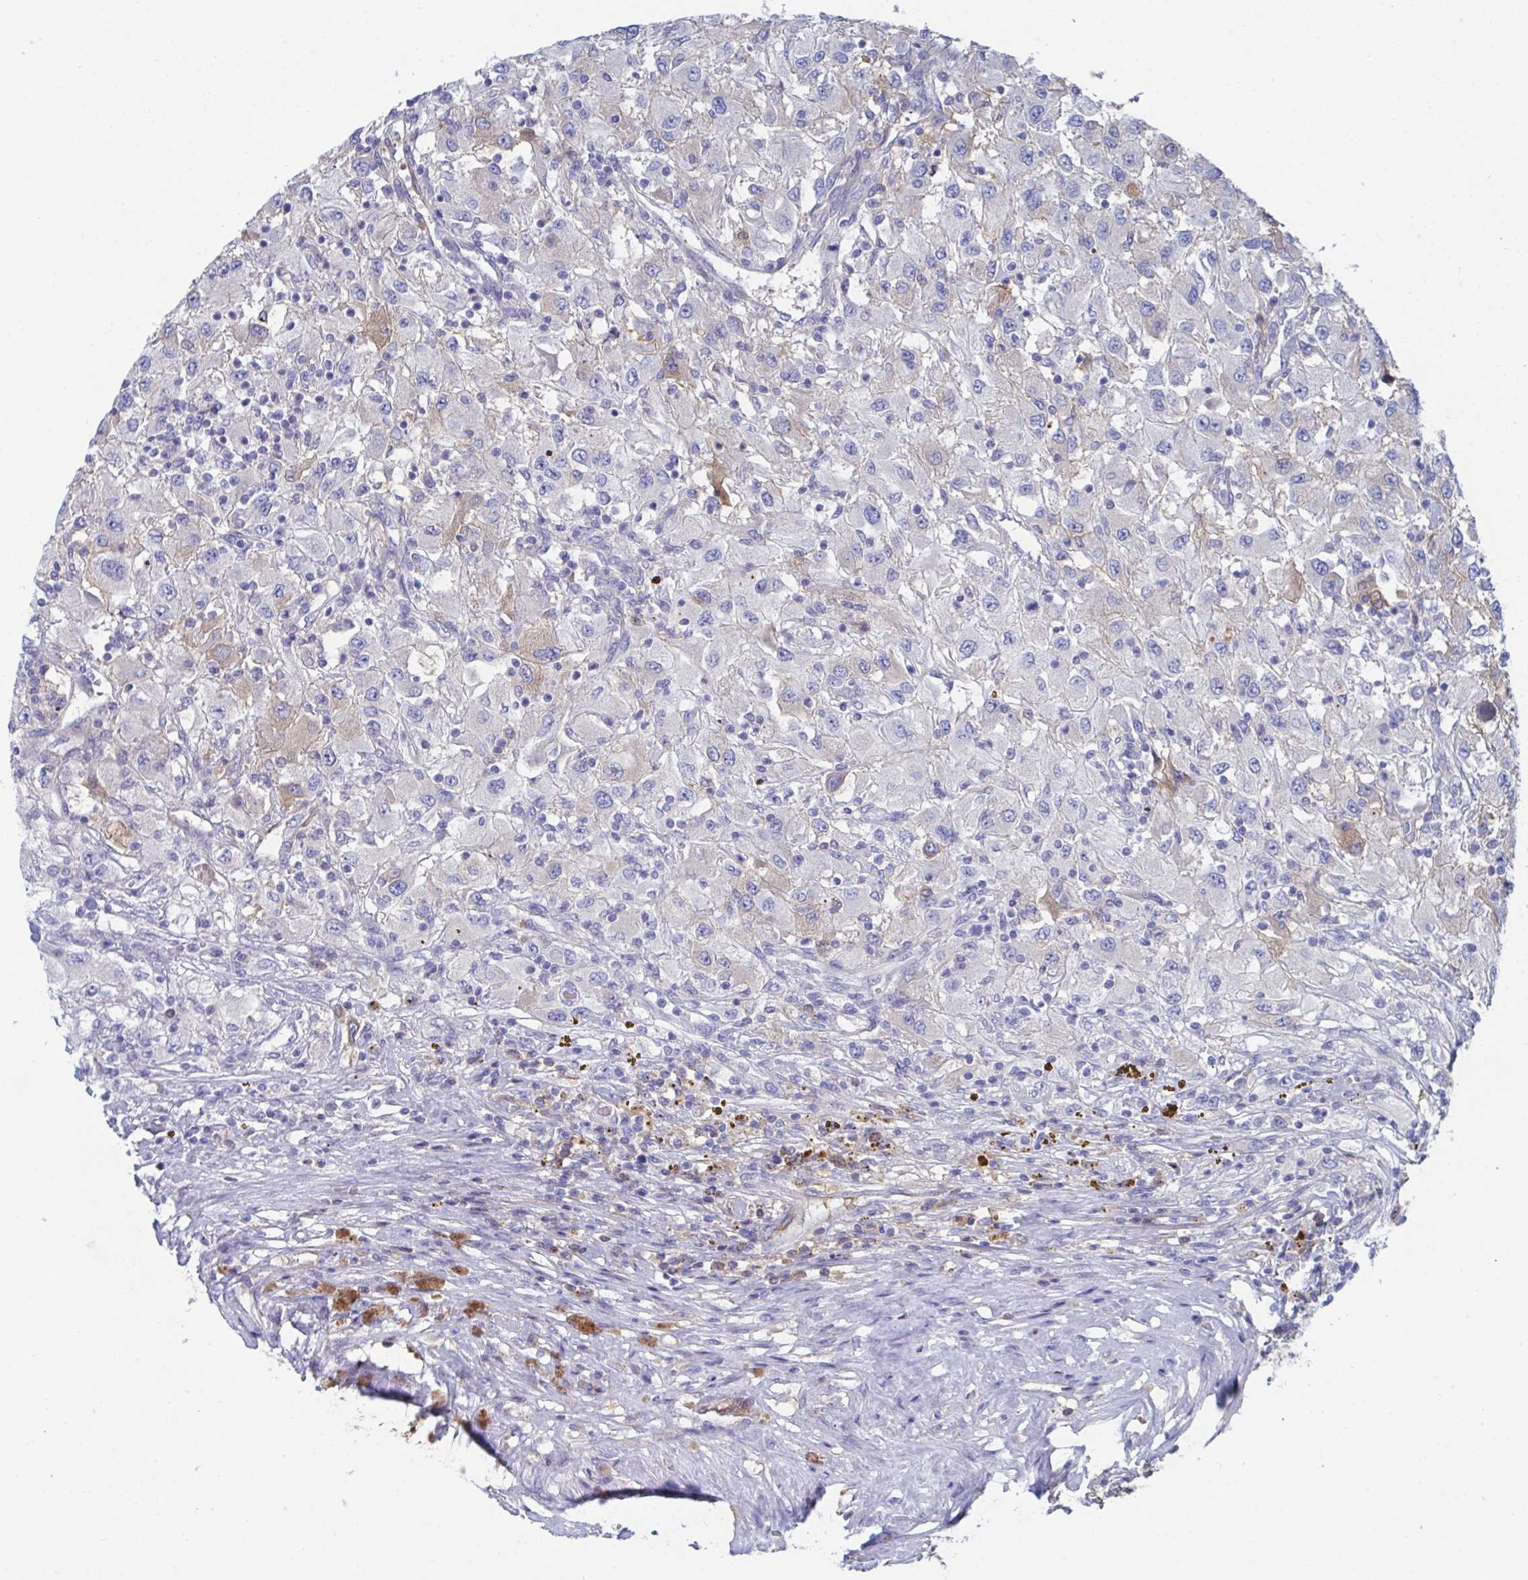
{"staining": {"intensity": "negative", "quantity": "none", "location": "none"}, "tissue": "renal cancer", "cell_type": "Tumor cells", "image_type": "cancer", "snomed": [{"axis": "morphology", "description": "Adenocarcinoma, NOS"}, {"axis": "topography", "description": "Kidney"}], "caption": "Human adenocarcinoma (renal) stained for a protein using immunohistochemistry (IHC) reveals no expression in tumor cells.", "gene": "TNFAIP6", "patient": {"sex": "female", "age": 67}}